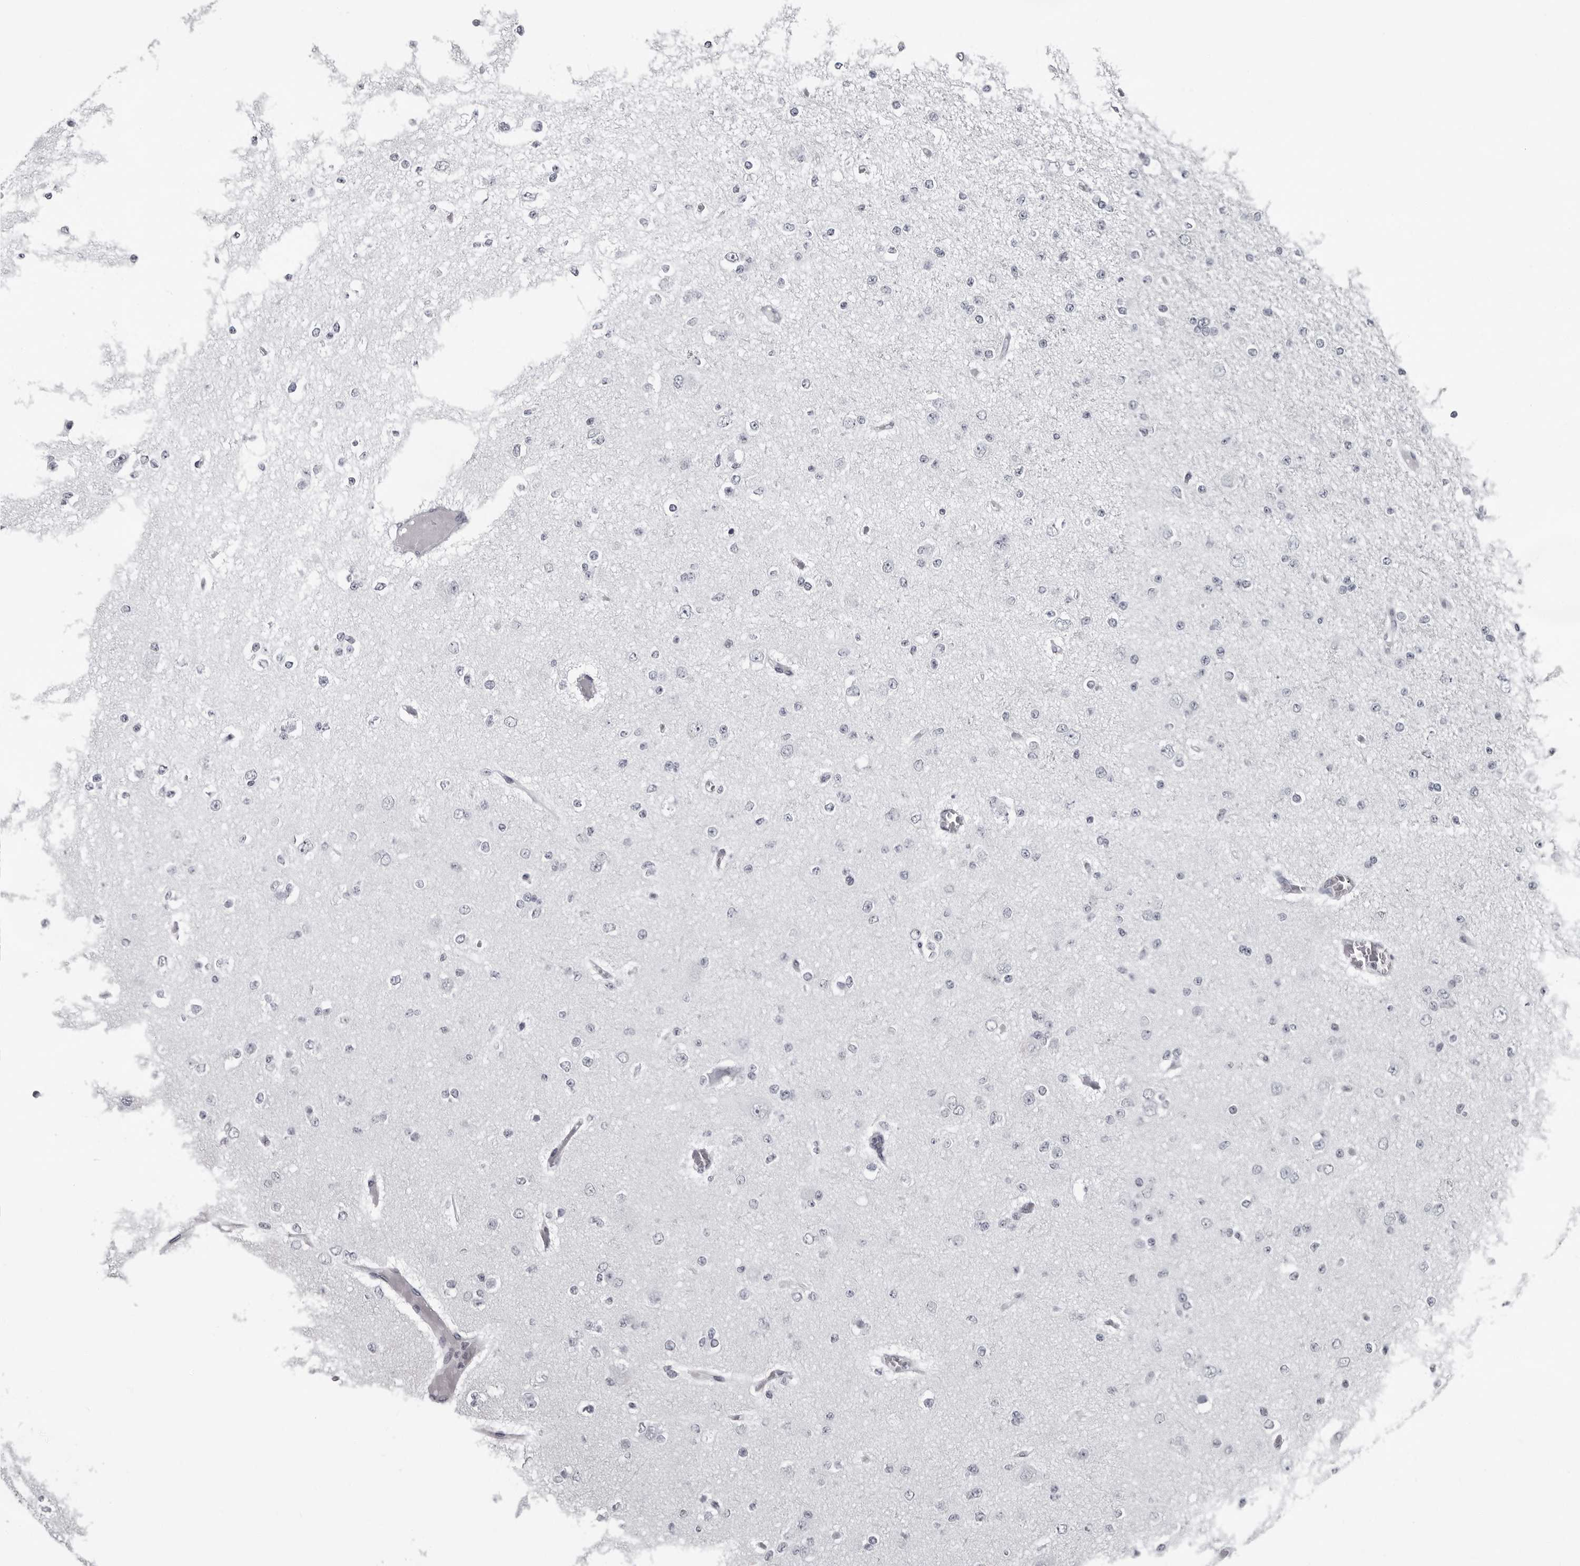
{"staining": {"intensity": "negative", "quantity": "none", "location": "none"}, "tissue": "glioma", "cell_type": "Tumor cells", "image_type": "cancer", "snomed": [{"axis": "morphology", "description": "Glioma, malignant, Low grade"}, {"axis": "topography", "description": "Brain"}], "caption": "Immunohistochemistry (IHC) of human malignant glioma (low-grade) exhibits no staining in tumor cells.", "gene": "LZIC", "patient": {"sex": "female", "age": 22}}